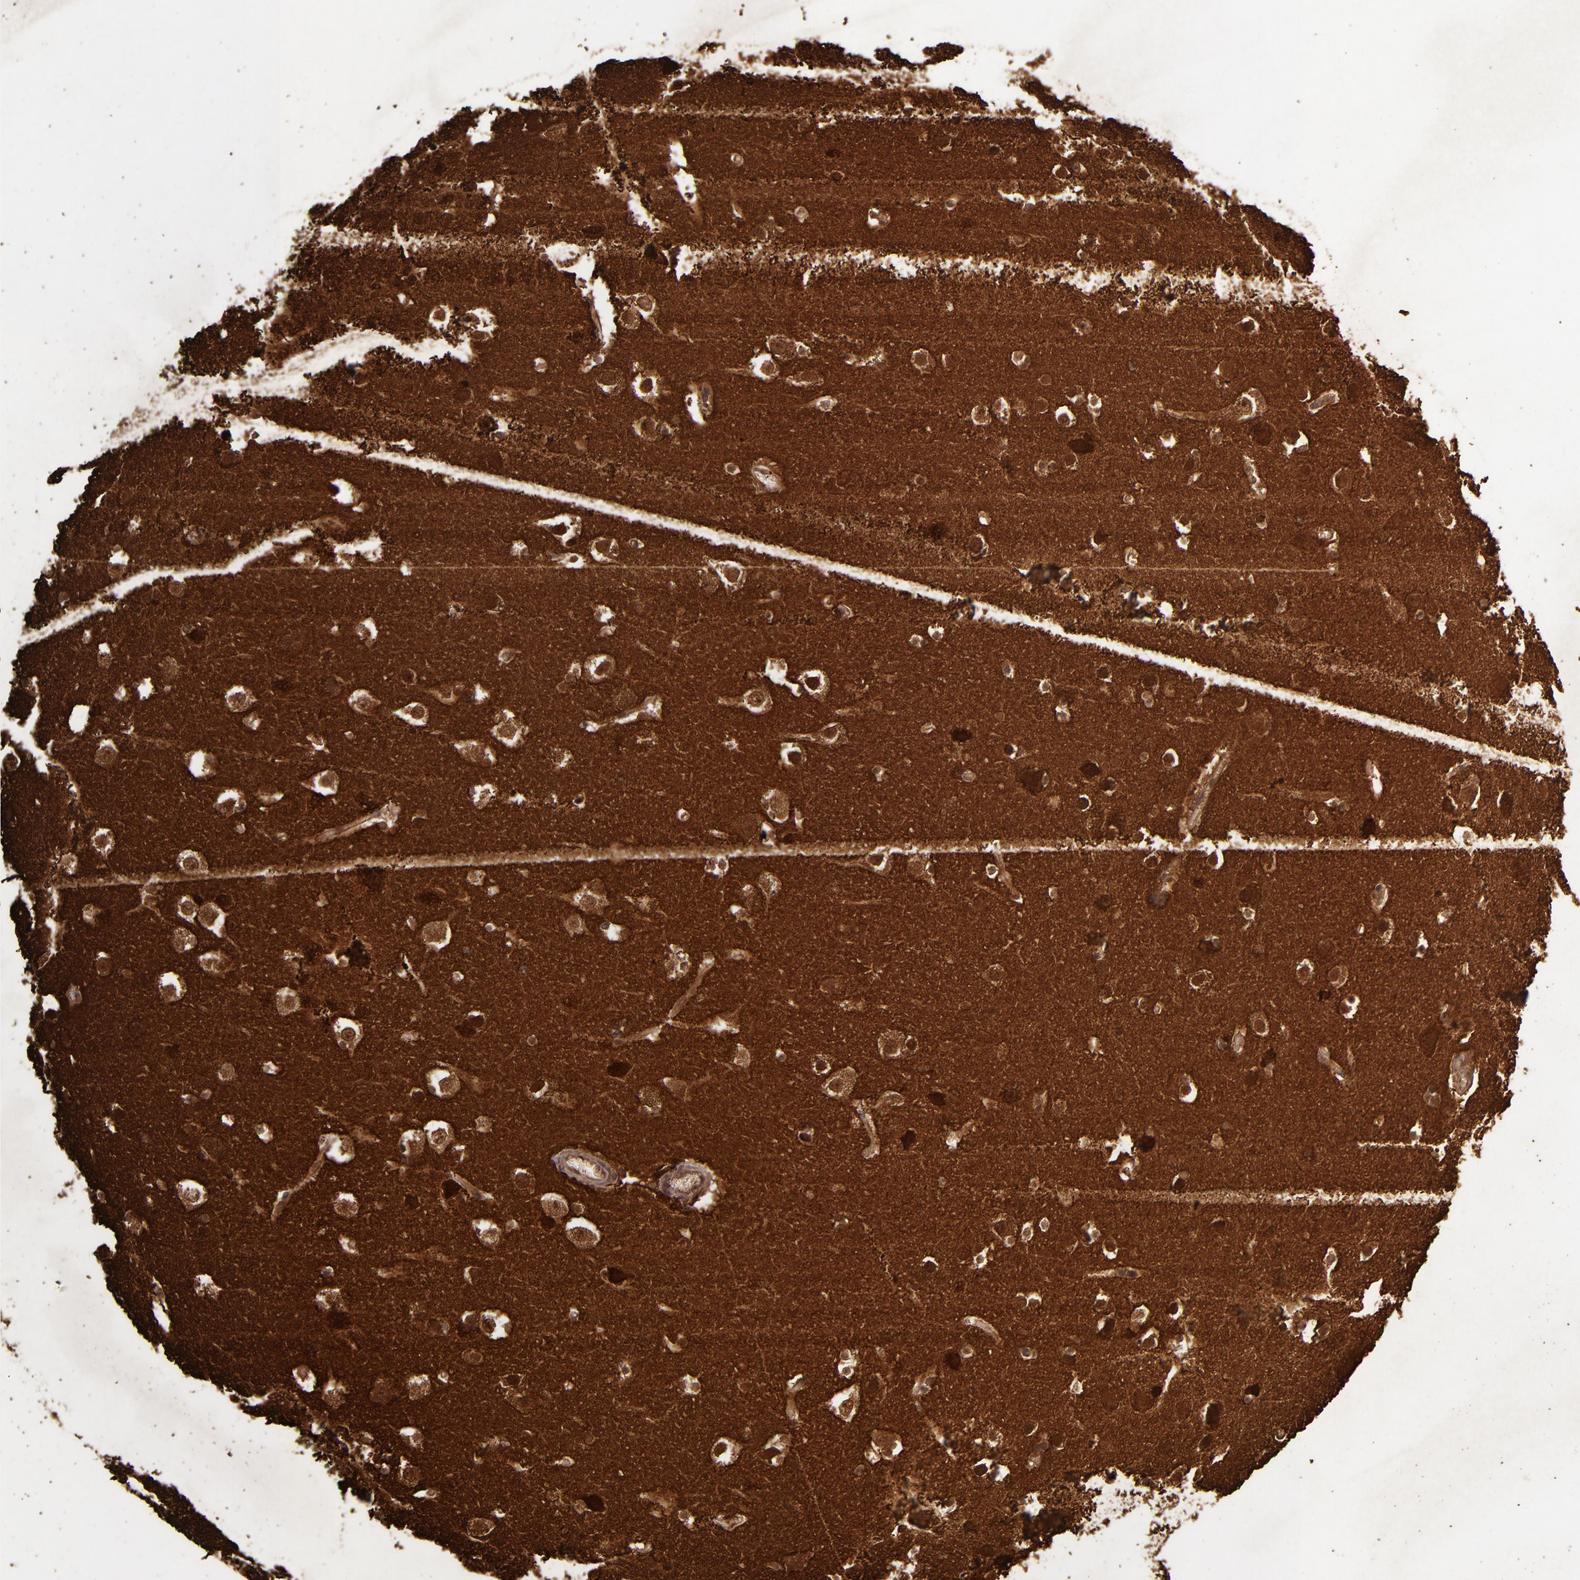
{"staining": {"intensity": "moderate", "quantity": ">75%", "location": "cytoplasmic/membranous"}, "tissue": "hippocampus", "cell_type": "Glial cells", "image_type": "normal", "snomed": [{"axis": "morphology", "description": "Normal tissue, NOS"}, {"axis": "topography", "description": "Hippocampus"}], "caption": "Immunohistochemistry (DAB (3,3'-diaminobenzidine)) staining of normal hippocampus exhibits moderate cytoplasmic/membranous protein expression in approximately >75% of glial cells. (DAB IHC, brown staining for protein, blue staining for nuclei).", "gene": "SNCB", "patient": {"sex": "male", "age": 45}}